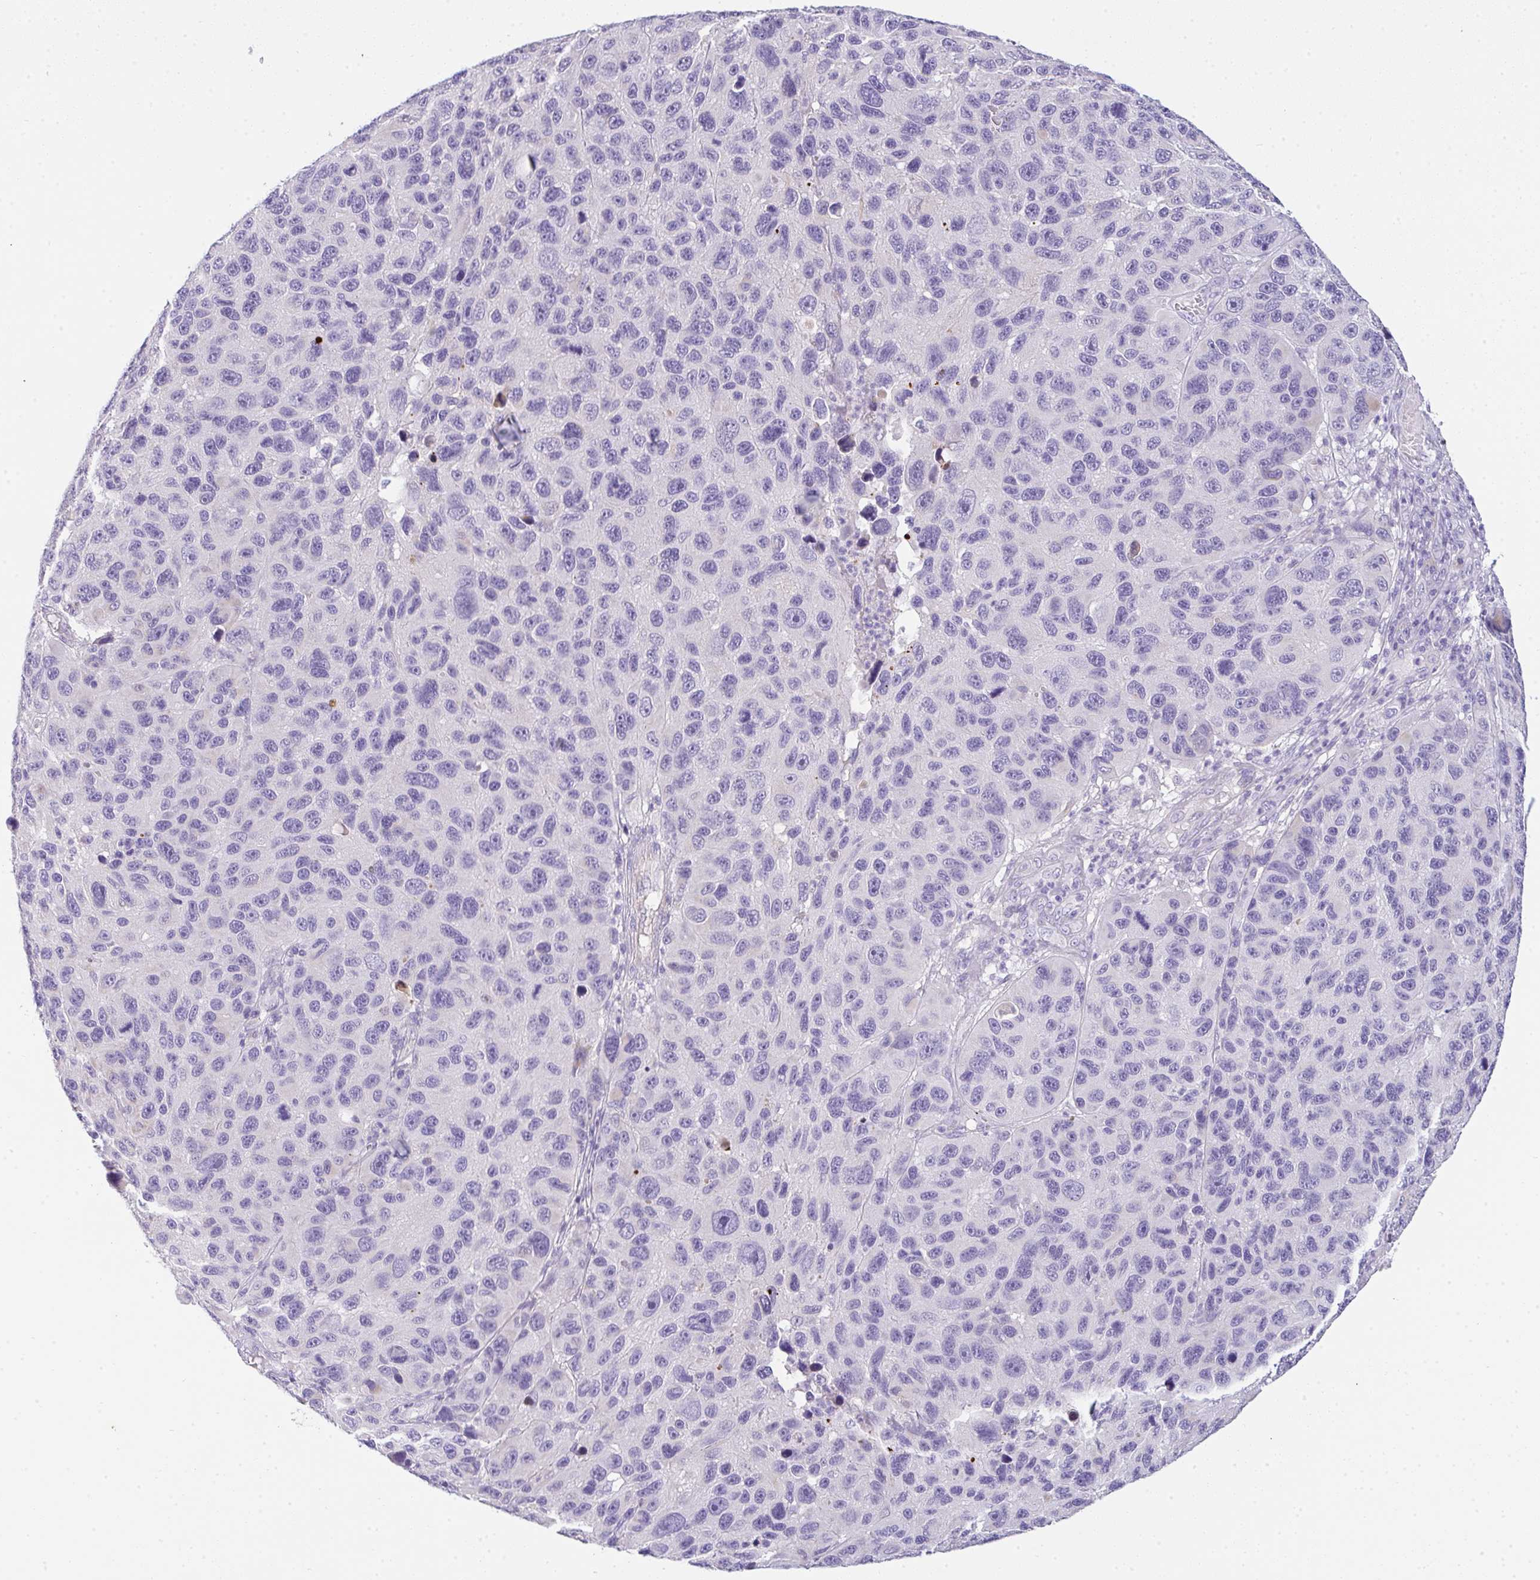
{"staining": {"intensity": "negative", "quantity": "none", "location": "none"}, "tissue": "melanoma", "cell_type": "Tumor cells", "image_type": "cancer", "snomed": [{"axis": "morphology", "description": "Malignant melanoma, NOS"}, {"axis": "topography", "description": "Skin"}], "caption": "Tumor cells are negative for protein expression in human melanoma. The staining was performed using DAB to visualize the protein expression in brown, while the nuclei were stained in blue with hematoxylin (Magnification: 20x).", "gene": "COX7B", "patient": {"sex": "male", "age": 53}}